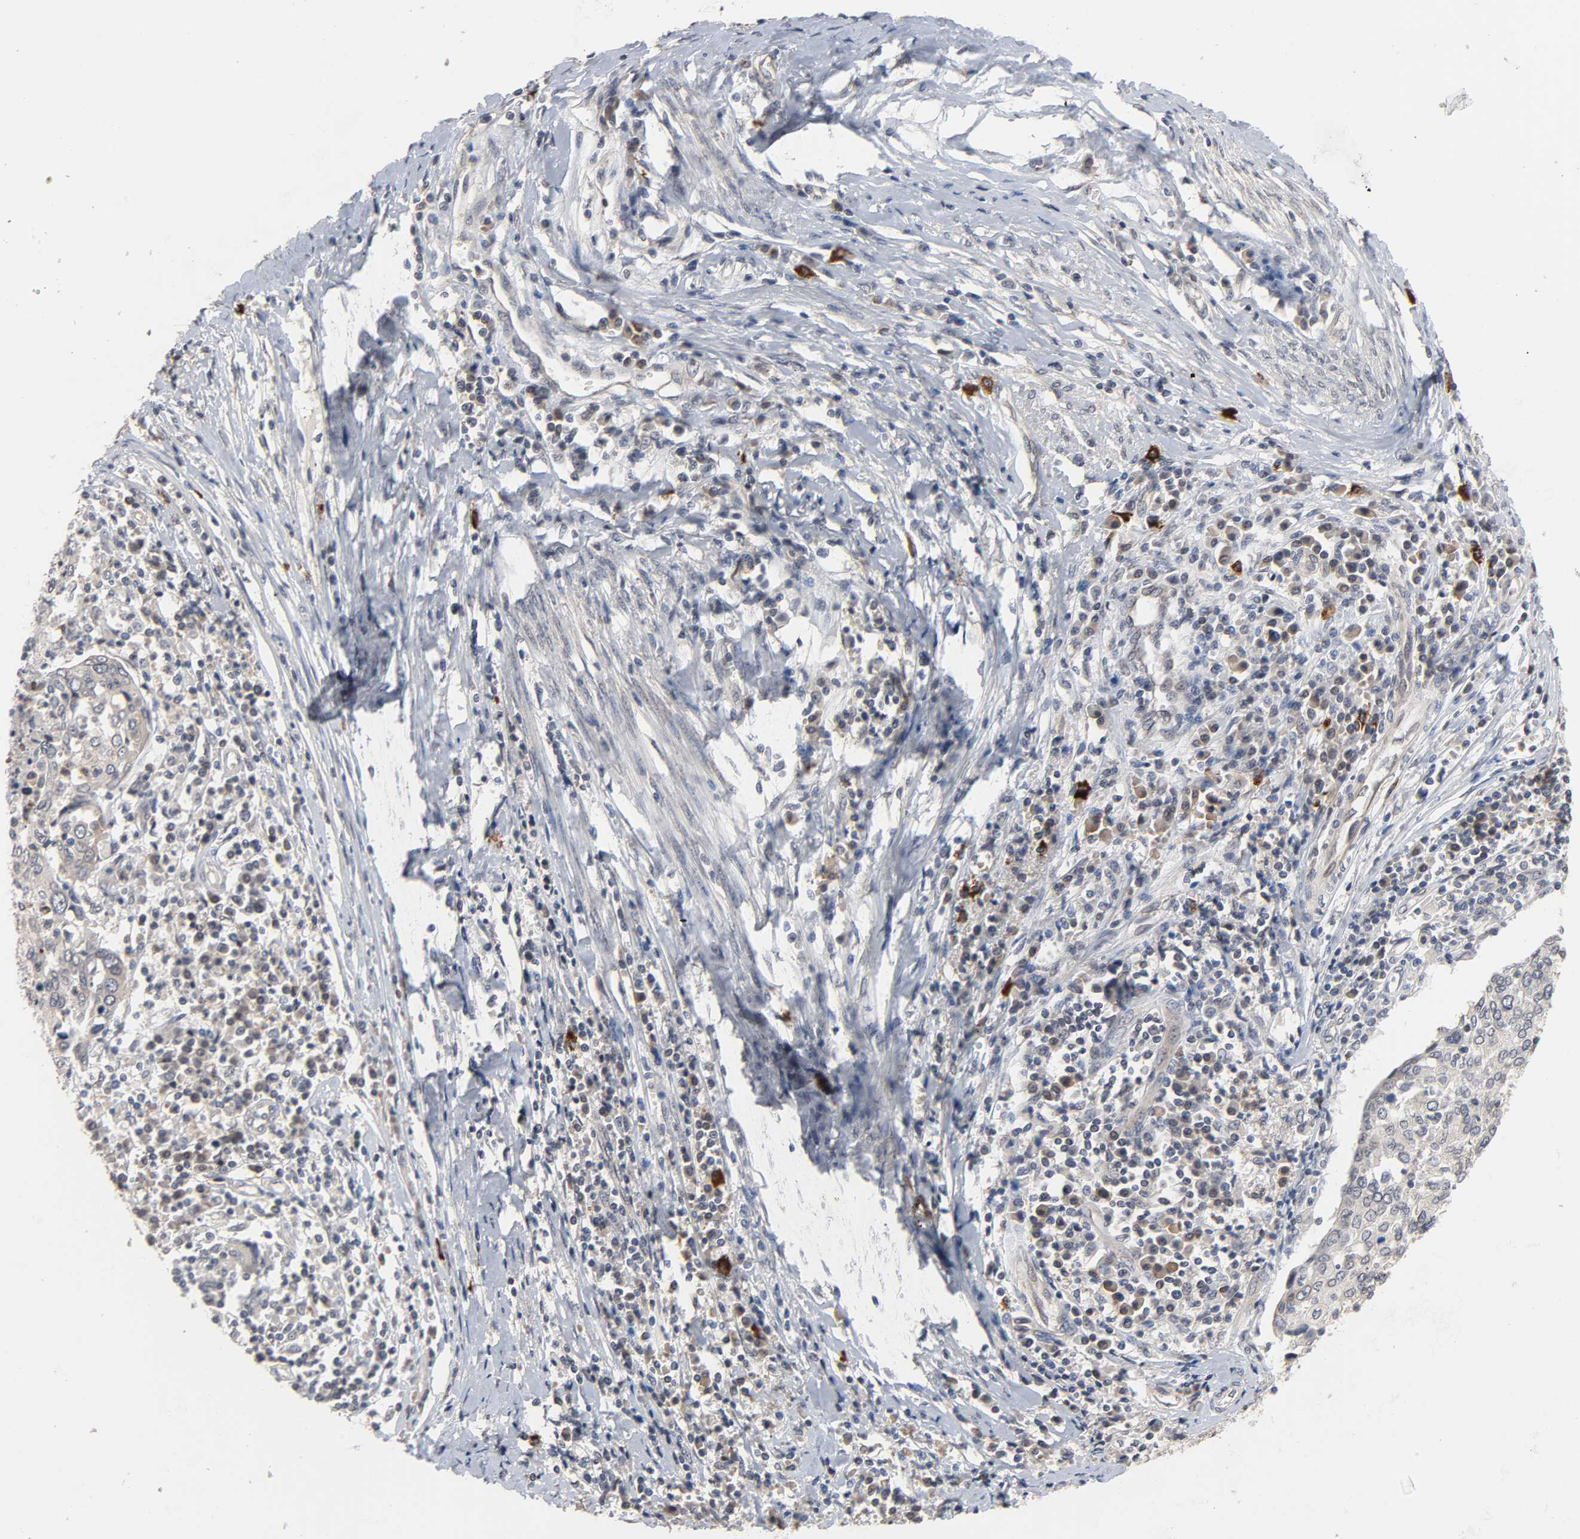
{"staining": {"intensity": "weak", "quantity": ">75%", "location": "cytoplasmic/membranous"}, "tissue": "cervical cancer", "cell_type": "Tumor cells", "image_type": "cancer", "snomed": [{"axis": "morphology", "description": "Squamous cell carcinoma, NOS"}, {"axis": "topography", "description": "Cervix"}], "caption": "This is a histology image of IHC staining of cervical cancer (squamous cell carcinoma), which shows weak expression in the cytoplasmic/membranous of tumor cells.", "gene": "CCDC175", "patient": {"sex": "female", "age": 40}}